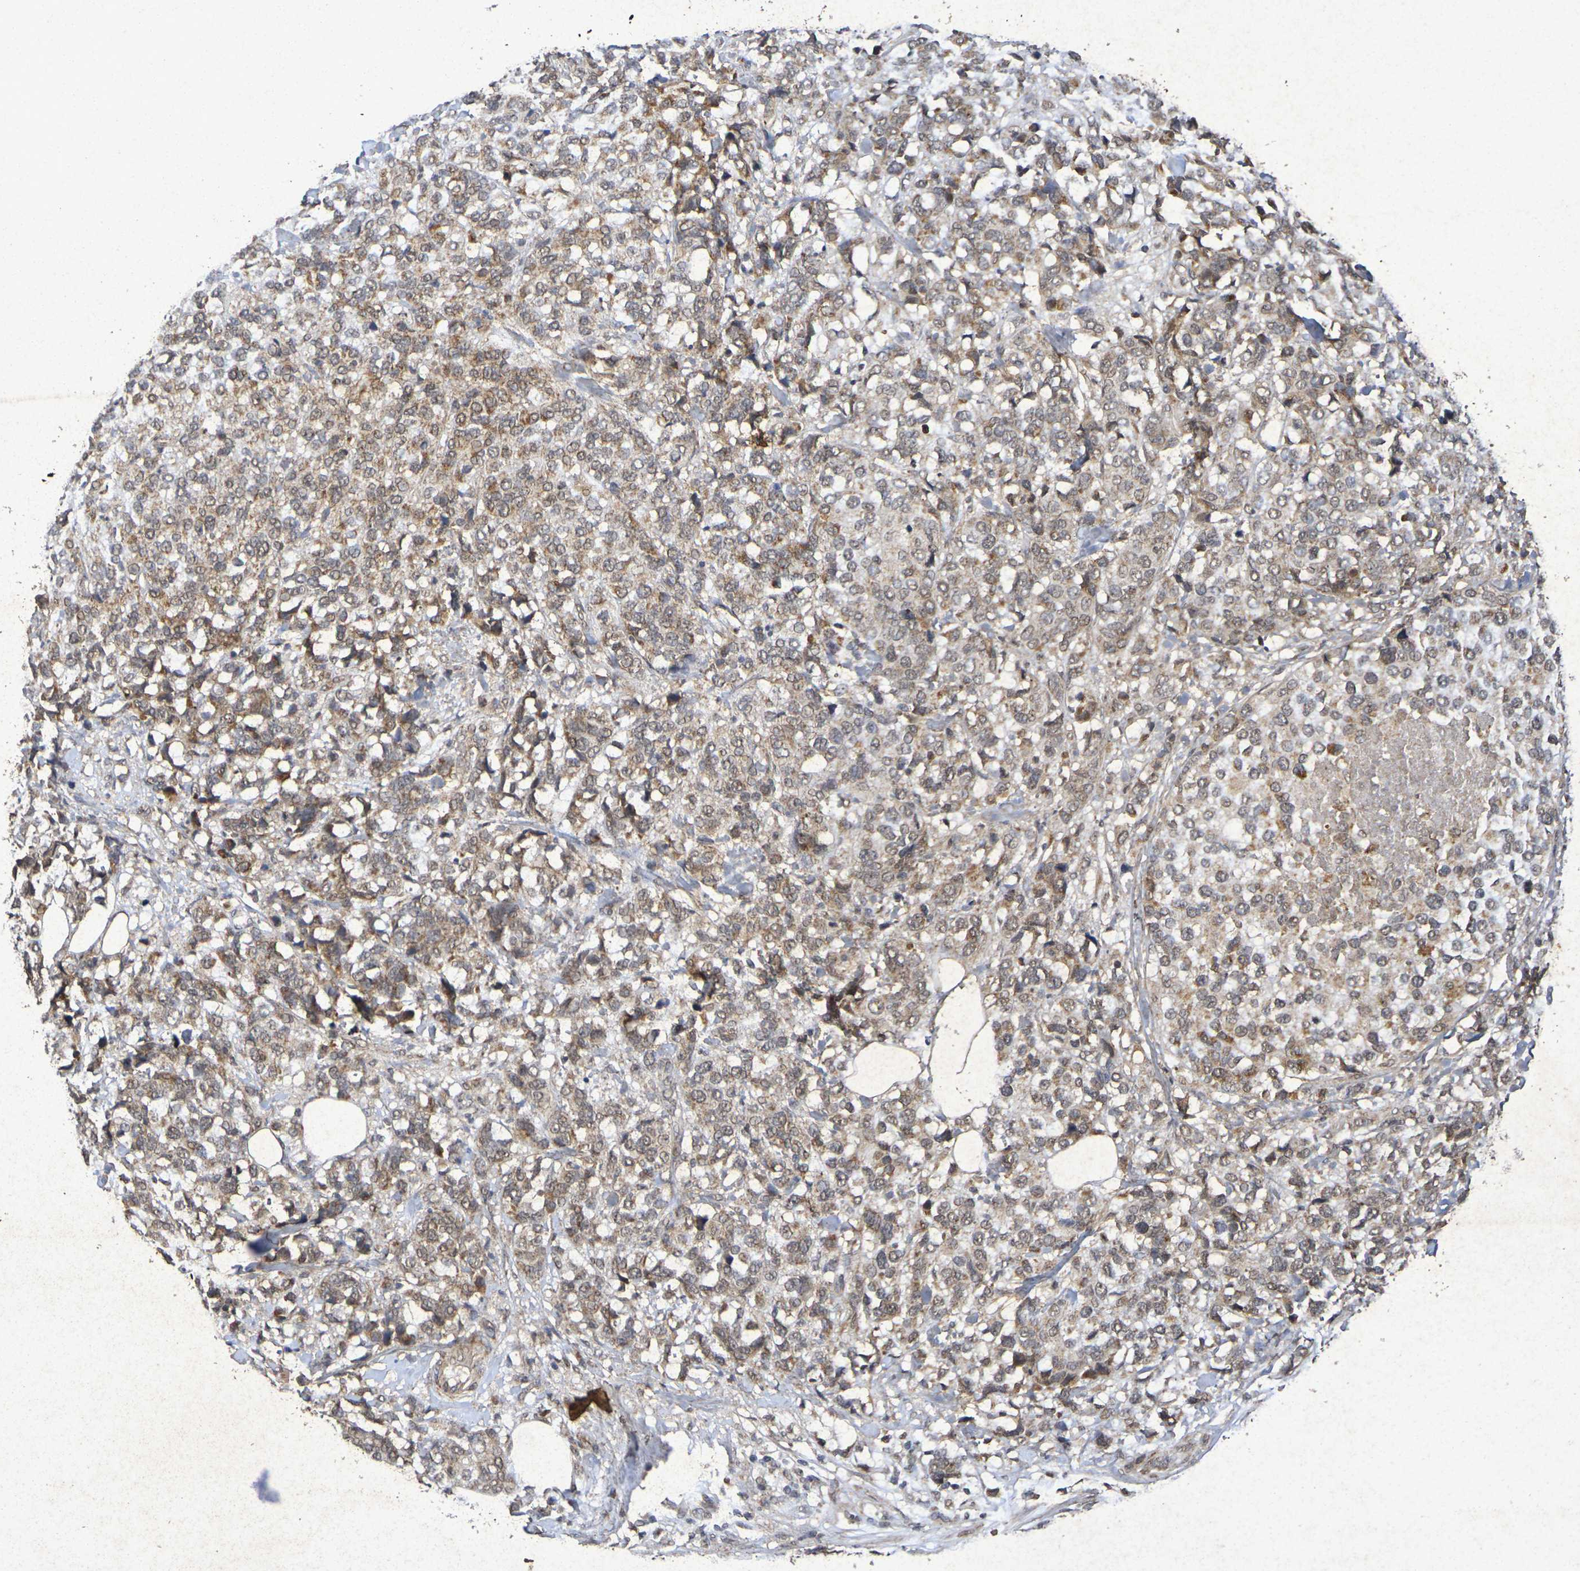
{"staining": {"intensity": "moderate", "quantity": ">75%", "location": "cytoplasmic/membranous"}, "tissue": "breast cancer", "cell_type": "Tumor cells", "image_type": "cancer", "snomed": [{"axis": "morphology", "description": "Lobular carcinoma"}, {"axis": "topography", "description": "Breast"}], "caption": "Immunohistochemistry (IHC) histopathology image of breast lobular carcinoma stained for a protein (brown), which demonstrates medium levels of moderate cytoplasmic/membranous expression in approximately >75% of tumor cells.", "gene": "GUCY1A2", "patient": {"sex": "female", "age": 59}}